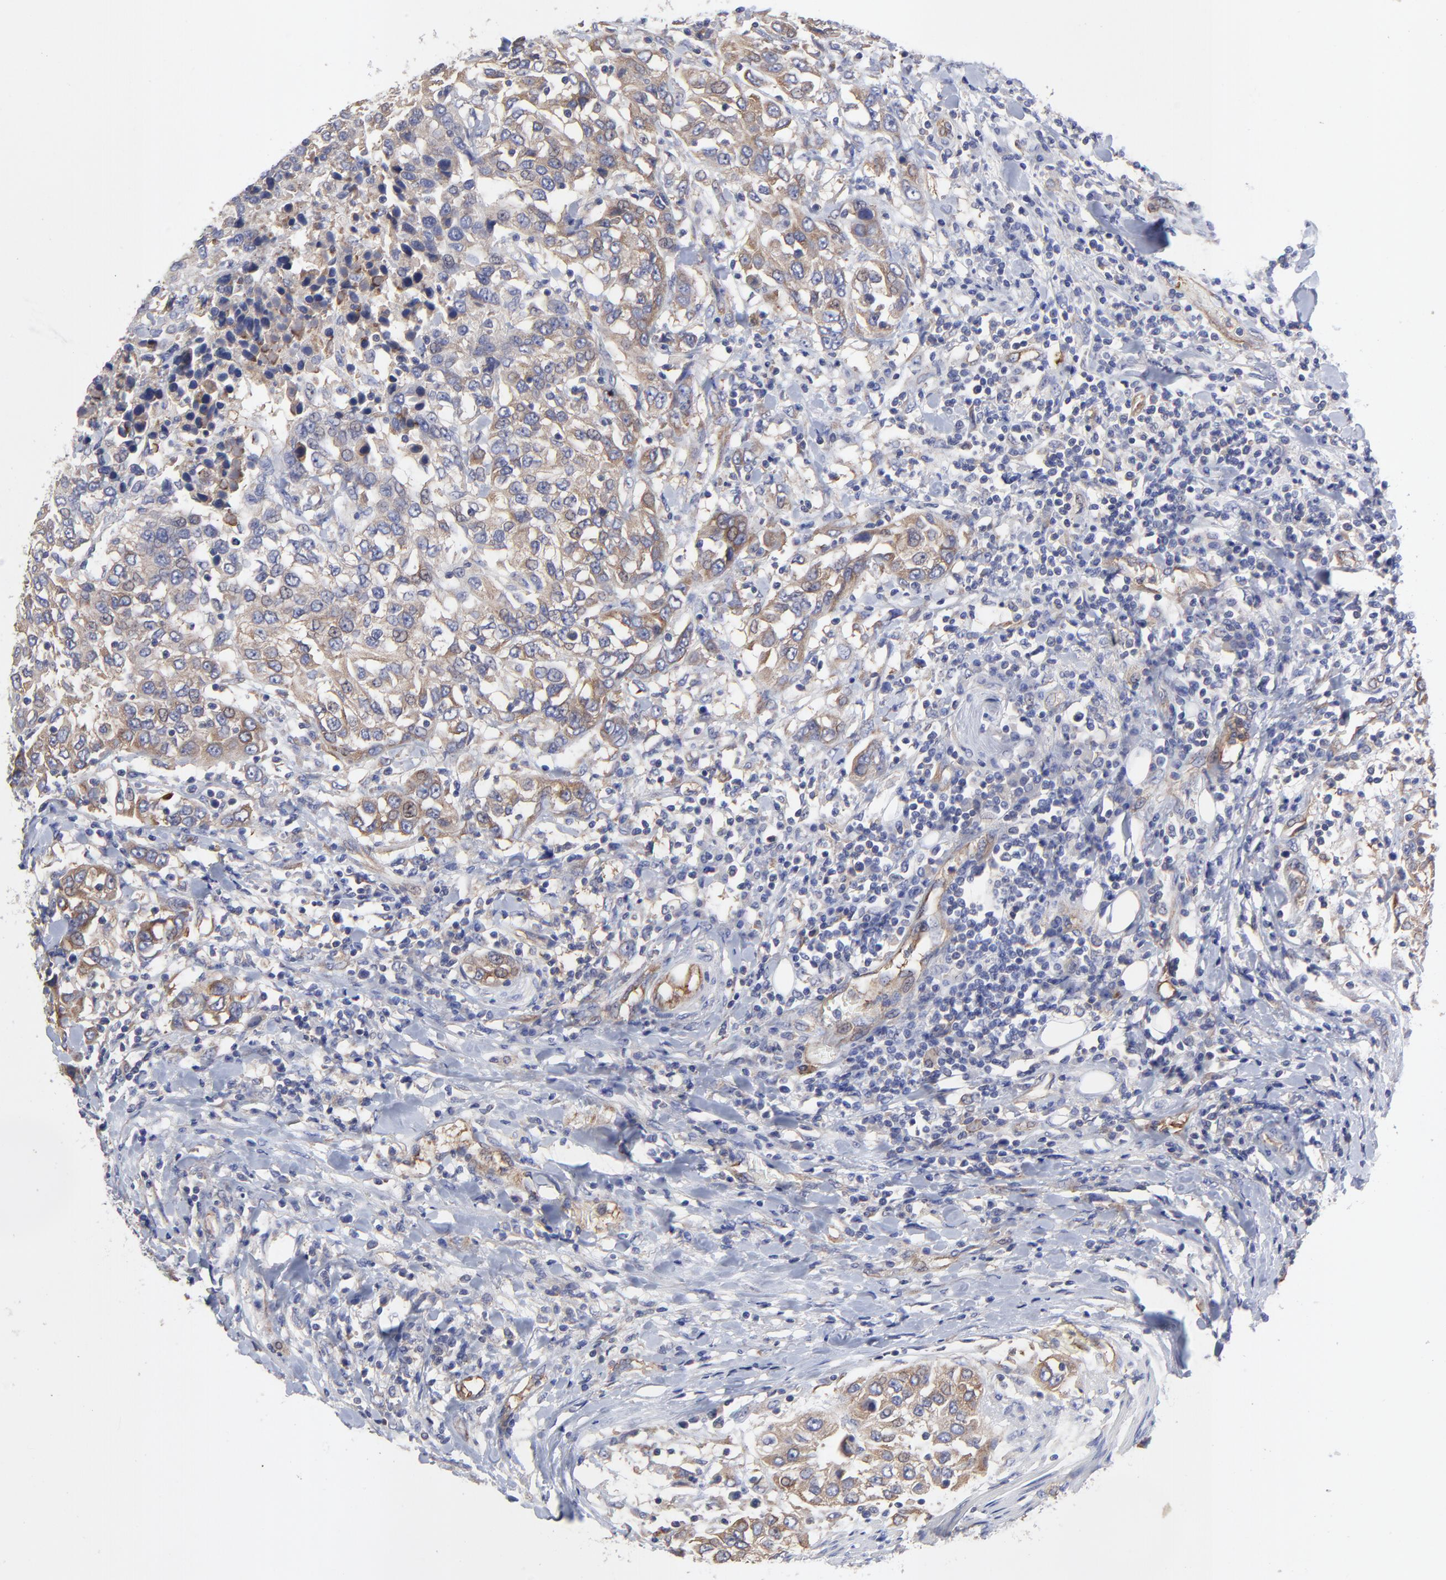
{"staining": {"intensity": "weak", "quantity": ">75%", "location": "cytoplasmic/membranous"}, "tissue": "urothelial cancer", "cell_type": "Tumor cells", "image_type": "cancer", "snomed": [{"axis": "morphology", "description": "Urothelial carcinoma, High grade"}, {"axis": "topography", "description": "Urinary bladder"}], "caption": "A histopathology image showing weak cytoplasmic/membranous expression in about >75% of tumor cells in urothelial cancer, as visualized by brown immunohistochemical staining.", "gene": "SULF2", "patient": {"sex": "female", "age": 80}}